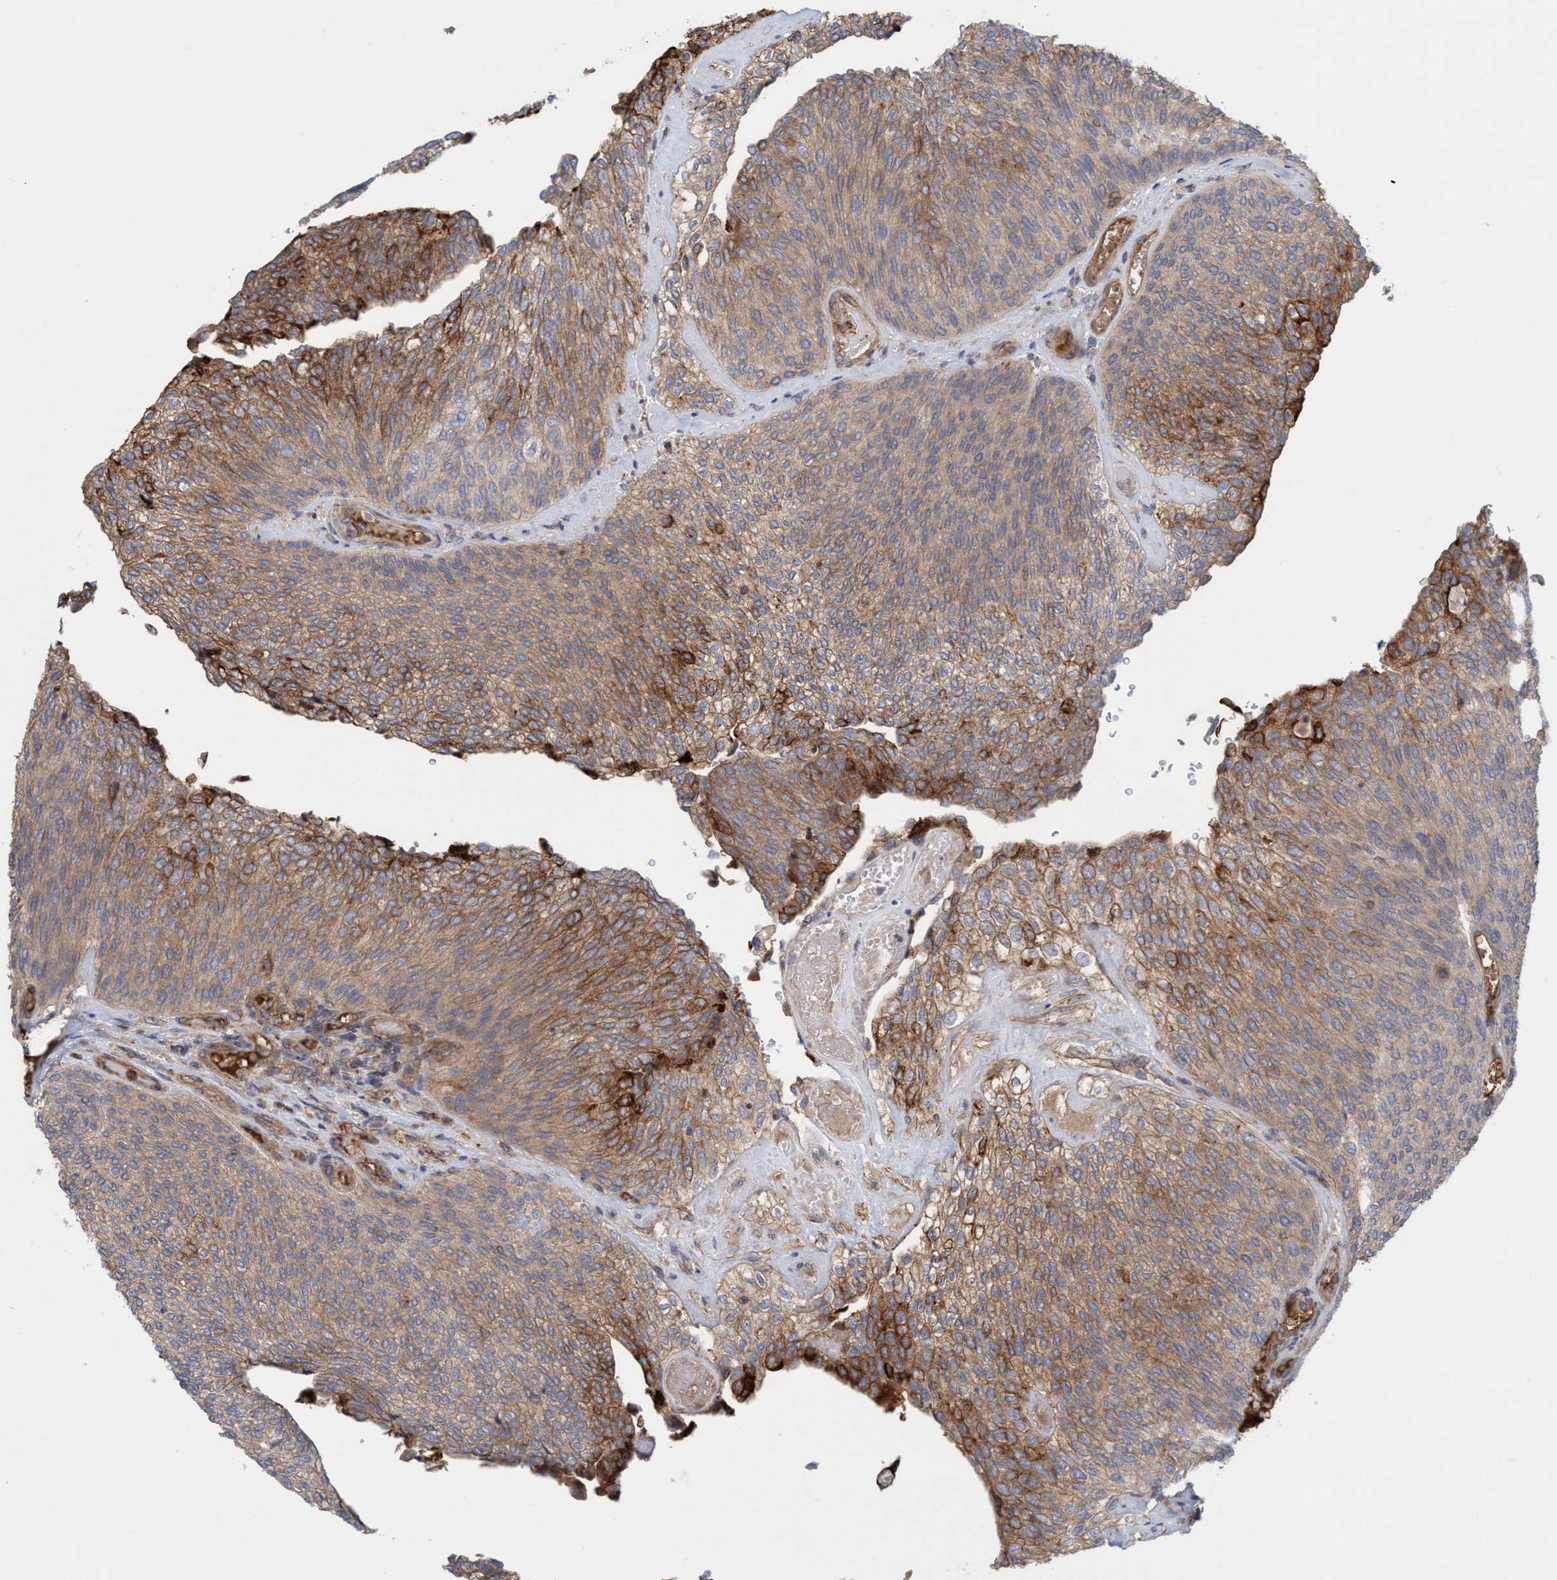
{"staining": {"intensity": "moderate", "quantity": "25%-75%", "location": "cytoplasmic/membranous"}, "tissue": "urothelial cancer", "cell_type": "Tumor cells", "image_type": "cancer", "snomed": [{"axis": "morphology", "description": "Urothelial carcinoma, Low grade"}, {"axis": "topography", "description": "Urinary bladder"}], "caption": "Immunohistochemistry image of neoplastic tissue: human low-grade urothelial carcinoma stained using immunohistochemistry (IHC) reveals medium levels of moderate protein expression localized specifically in the cytoplasmic/membranous of tumor cells, appearing as a cytoplasmic/membranous brown color.", "gene": "SPECC1", "patient": {"sex": "female", "age": 79}}